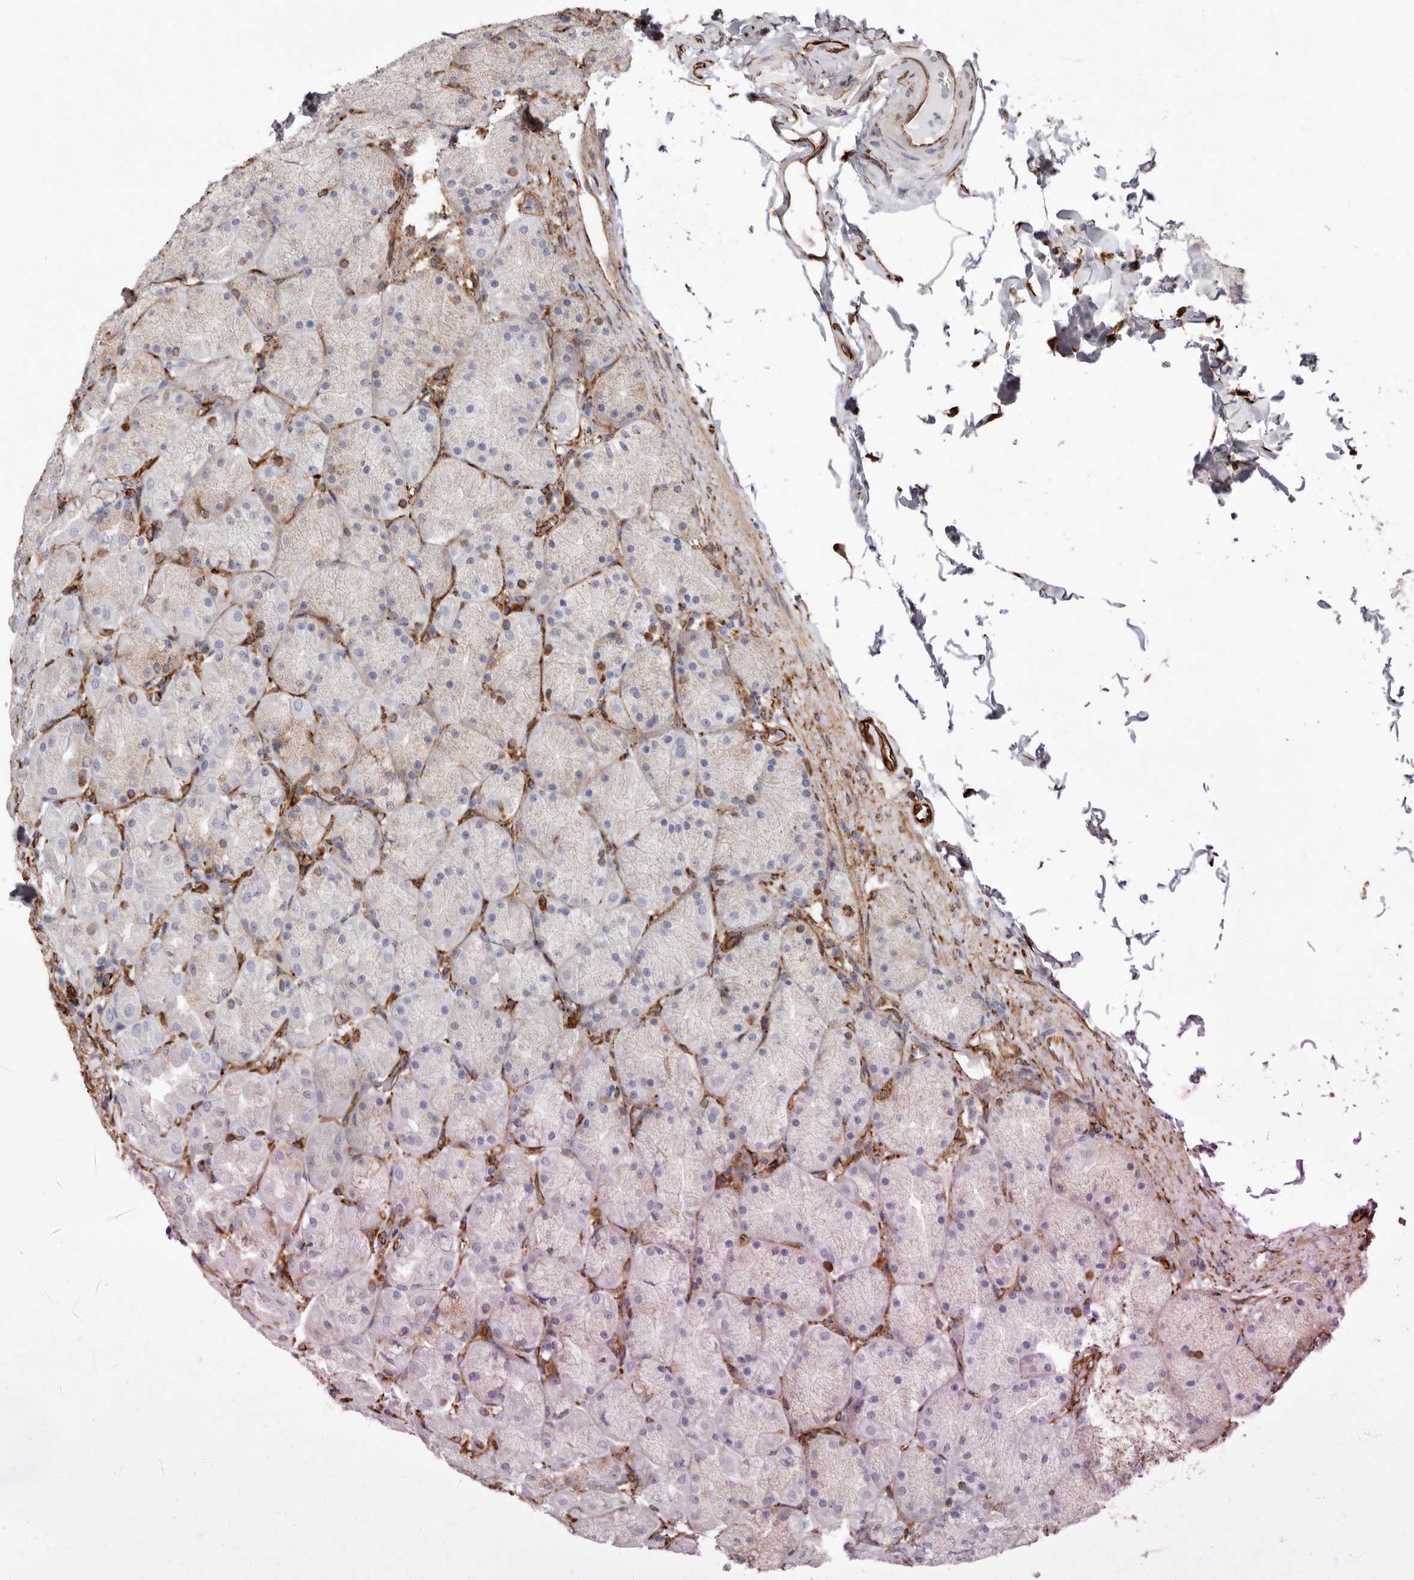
{"staining": {"intensity": "strong", "quantity": "<25%", "location": "cytoplasmic/membranous"}, "tissue": "stomach", "cell_type": "Glandular cells", "image_type": "normal", "snomed": [{"axis": "morphology", "description": "Normal tissue, NOS"}, {"axis": "topography", "description": "Stomach, upper"}], "caption": "This micrograph reveals immunohistochemistry staining of normal human stomach, with medium strong cytoplasmic/membranous staining in about <25% of glandular cells.", "gene": "SEMA3E", "patient": {"sex": "female", "age": 56}}